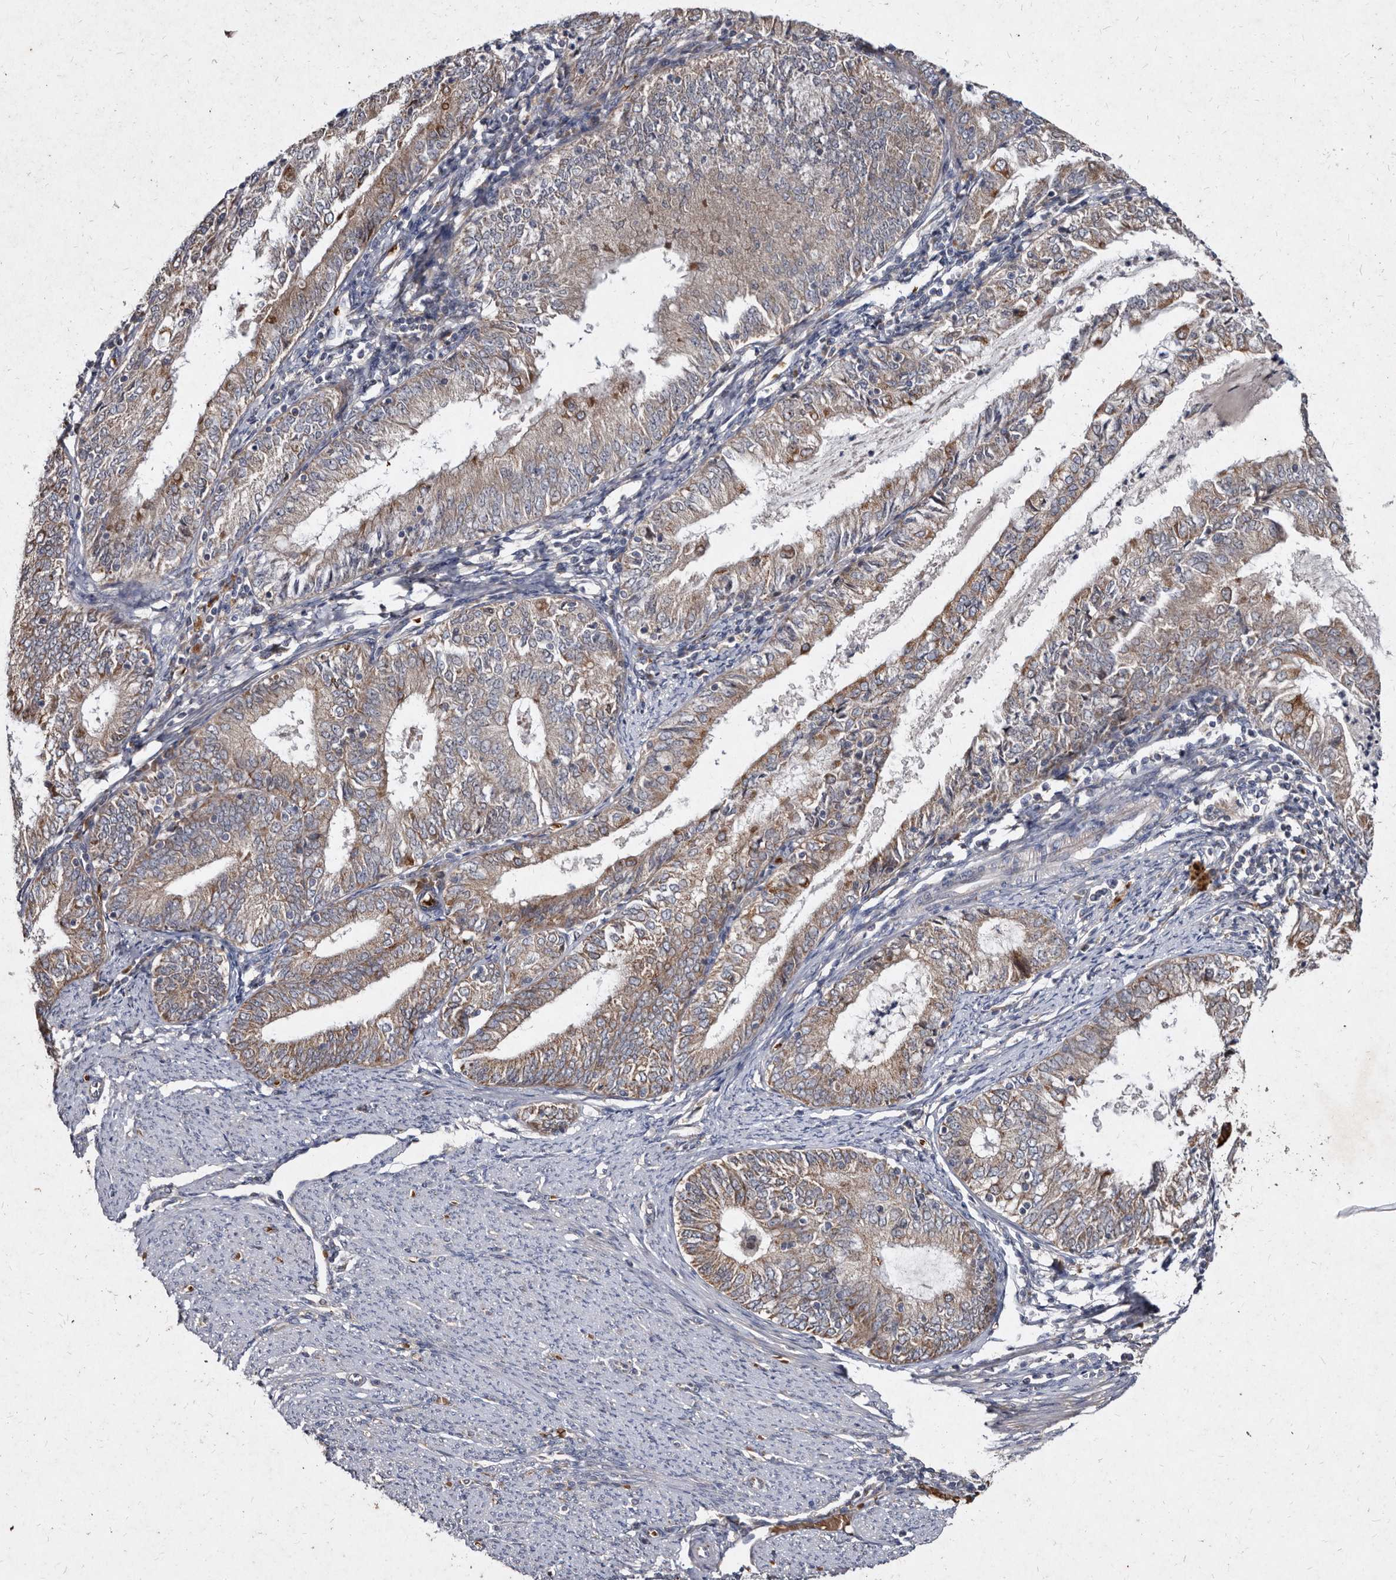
{"staining": {"intensity": "weak", "quantity": "25%-75%", "location": "cytoplasmic/membranous"}, "tissue": "endometrial cancer", "cell_type": "Tumor cells", "image_type": "cancer", "snomed": [{"axis": "morphology", "description": "Adenocarcinoma, NOS"}, {"axis": "topography", "description": "Endometrium"}], "caption": "High-magnification brightfield microscopy of endometrial cancer (adenocarcinoma) stained with DAB (3,3'-diaminobenzidine) (brown) and counterstained with hematoxylin (blue). tumor cells exhibit weak cytoplasmic/membranous expression is appreciated in approximately25%-75% of cells. The staining was performed using DAB (3,3'-diaminobenzidine), with brown indicating positive protein expression. Nuclei are stained blue with hematoxylin.", "gene": "YPEL3", "patient": {"sex": "female", "age": 57}}